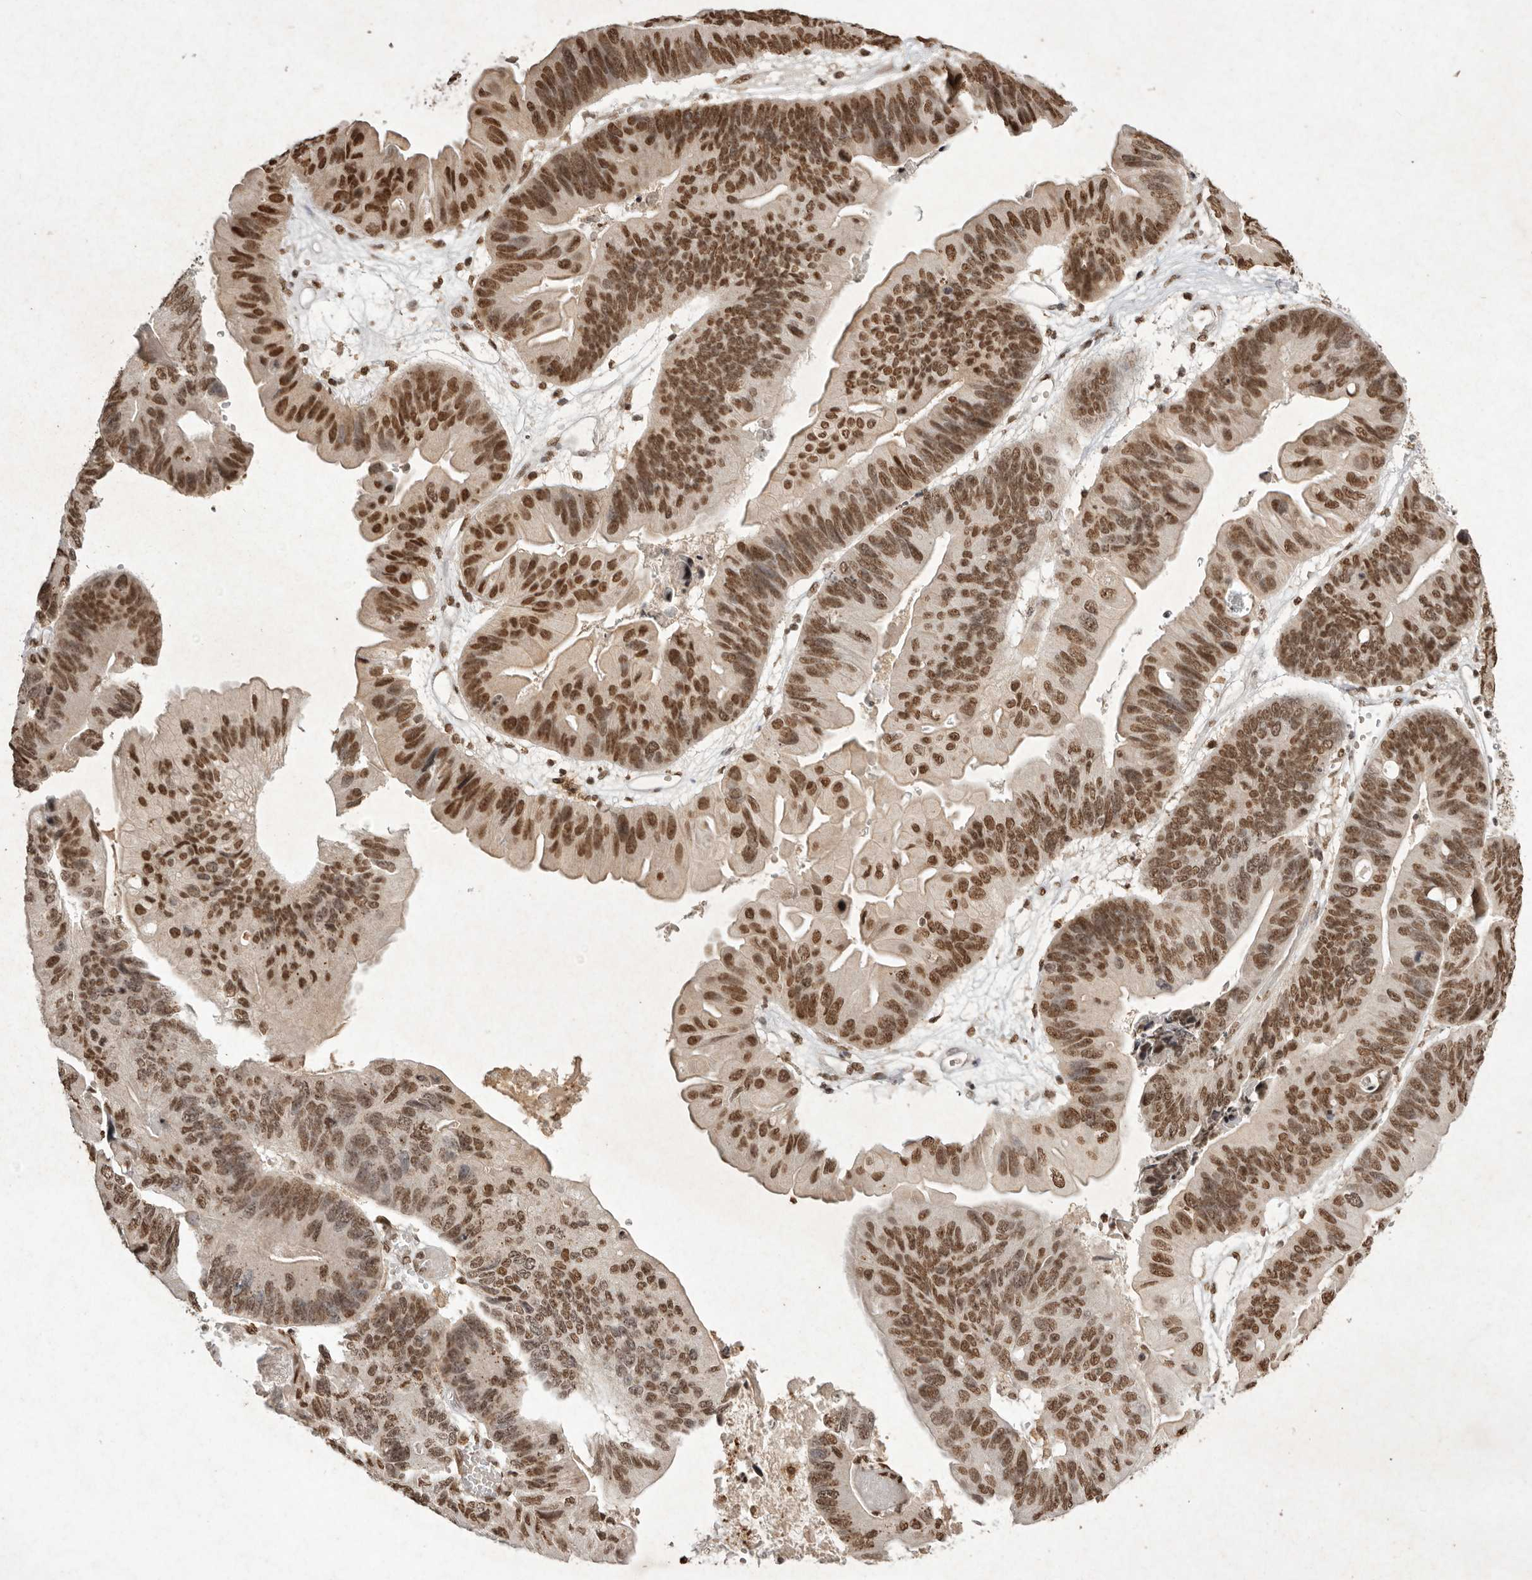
{"staining": {"intensity": "strong", "quantity": ">75%", "location": "cytoplasmic/membranous,nuclear"}, "tissue": "ovarian cancer", "cell_type": "Tumor cells", "image_type": "cancer", "snomed": [{"axis": "morphology", "description": "Cystadenocarcinoma, mucinous, NOS"}, {"axis": "topography", "description": "Ovary"}], "caption": "About >75% of tumor cells in ovarian cancer (mucinous cystadenocarcinoma) display strong cytoplasmic/membranous and nuclear protein staining as visualized by brown immunohistochemical staining.", "gene": "NKX3-2", "patient": {"sex": "female", "age": 61}}